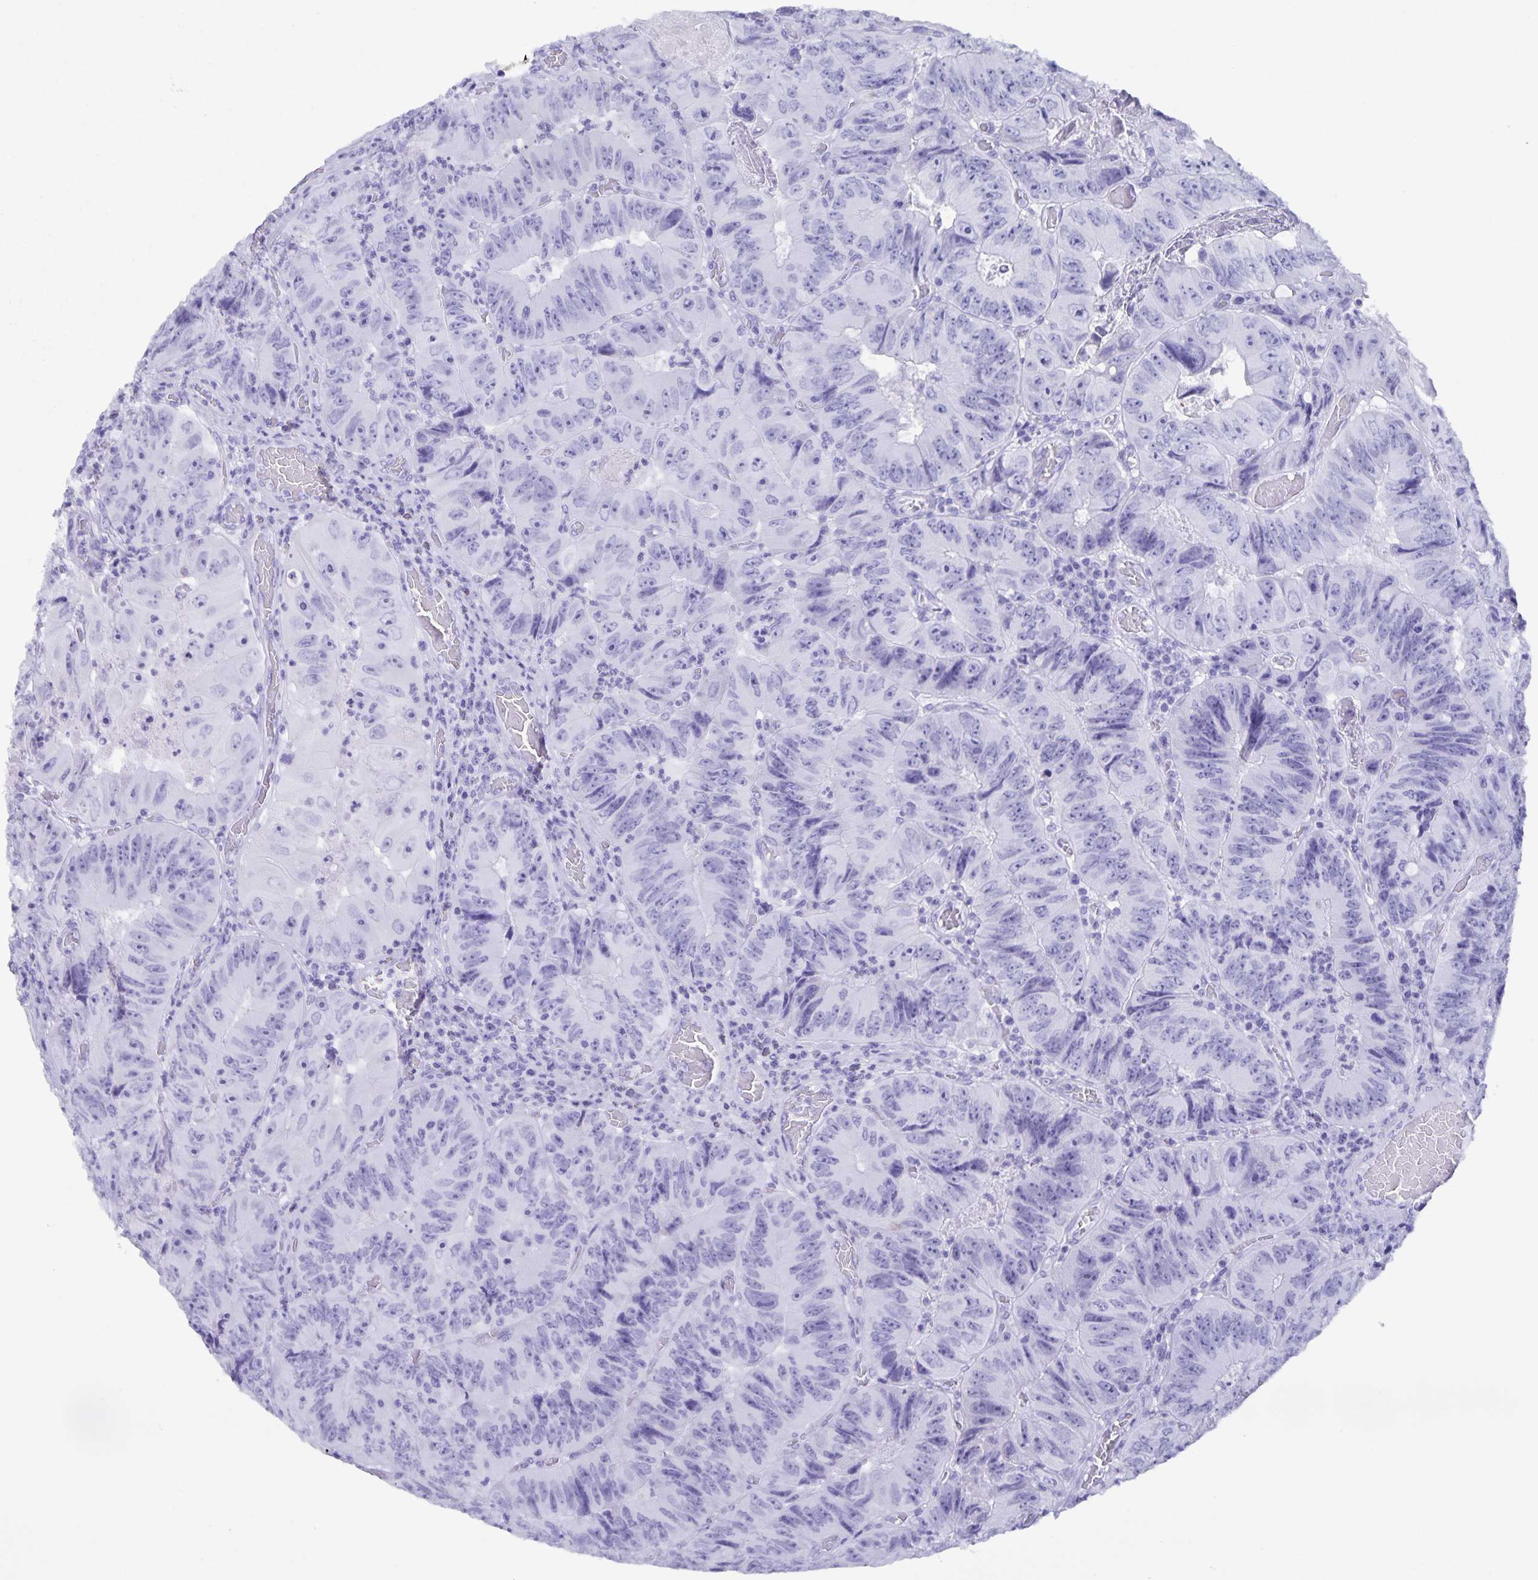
{"staining": {"intensity": "negative", "quantity": "none", "location": "none"}, "tissue": "colorectal cancer", "cell_type": "Tumor cells", "image_type": "cancer", "snomed": [{"axis": "morphology", "description": "Adenocarcinoma, NOS"}, {"axis": "topography", "description": "Colon"}], "caption": "Tumor cells show no significant protein staining in colorectal cancer (adenocarcinoma).", "gene": "AQP4", "patient": {"sex": "female", "age": 84}}